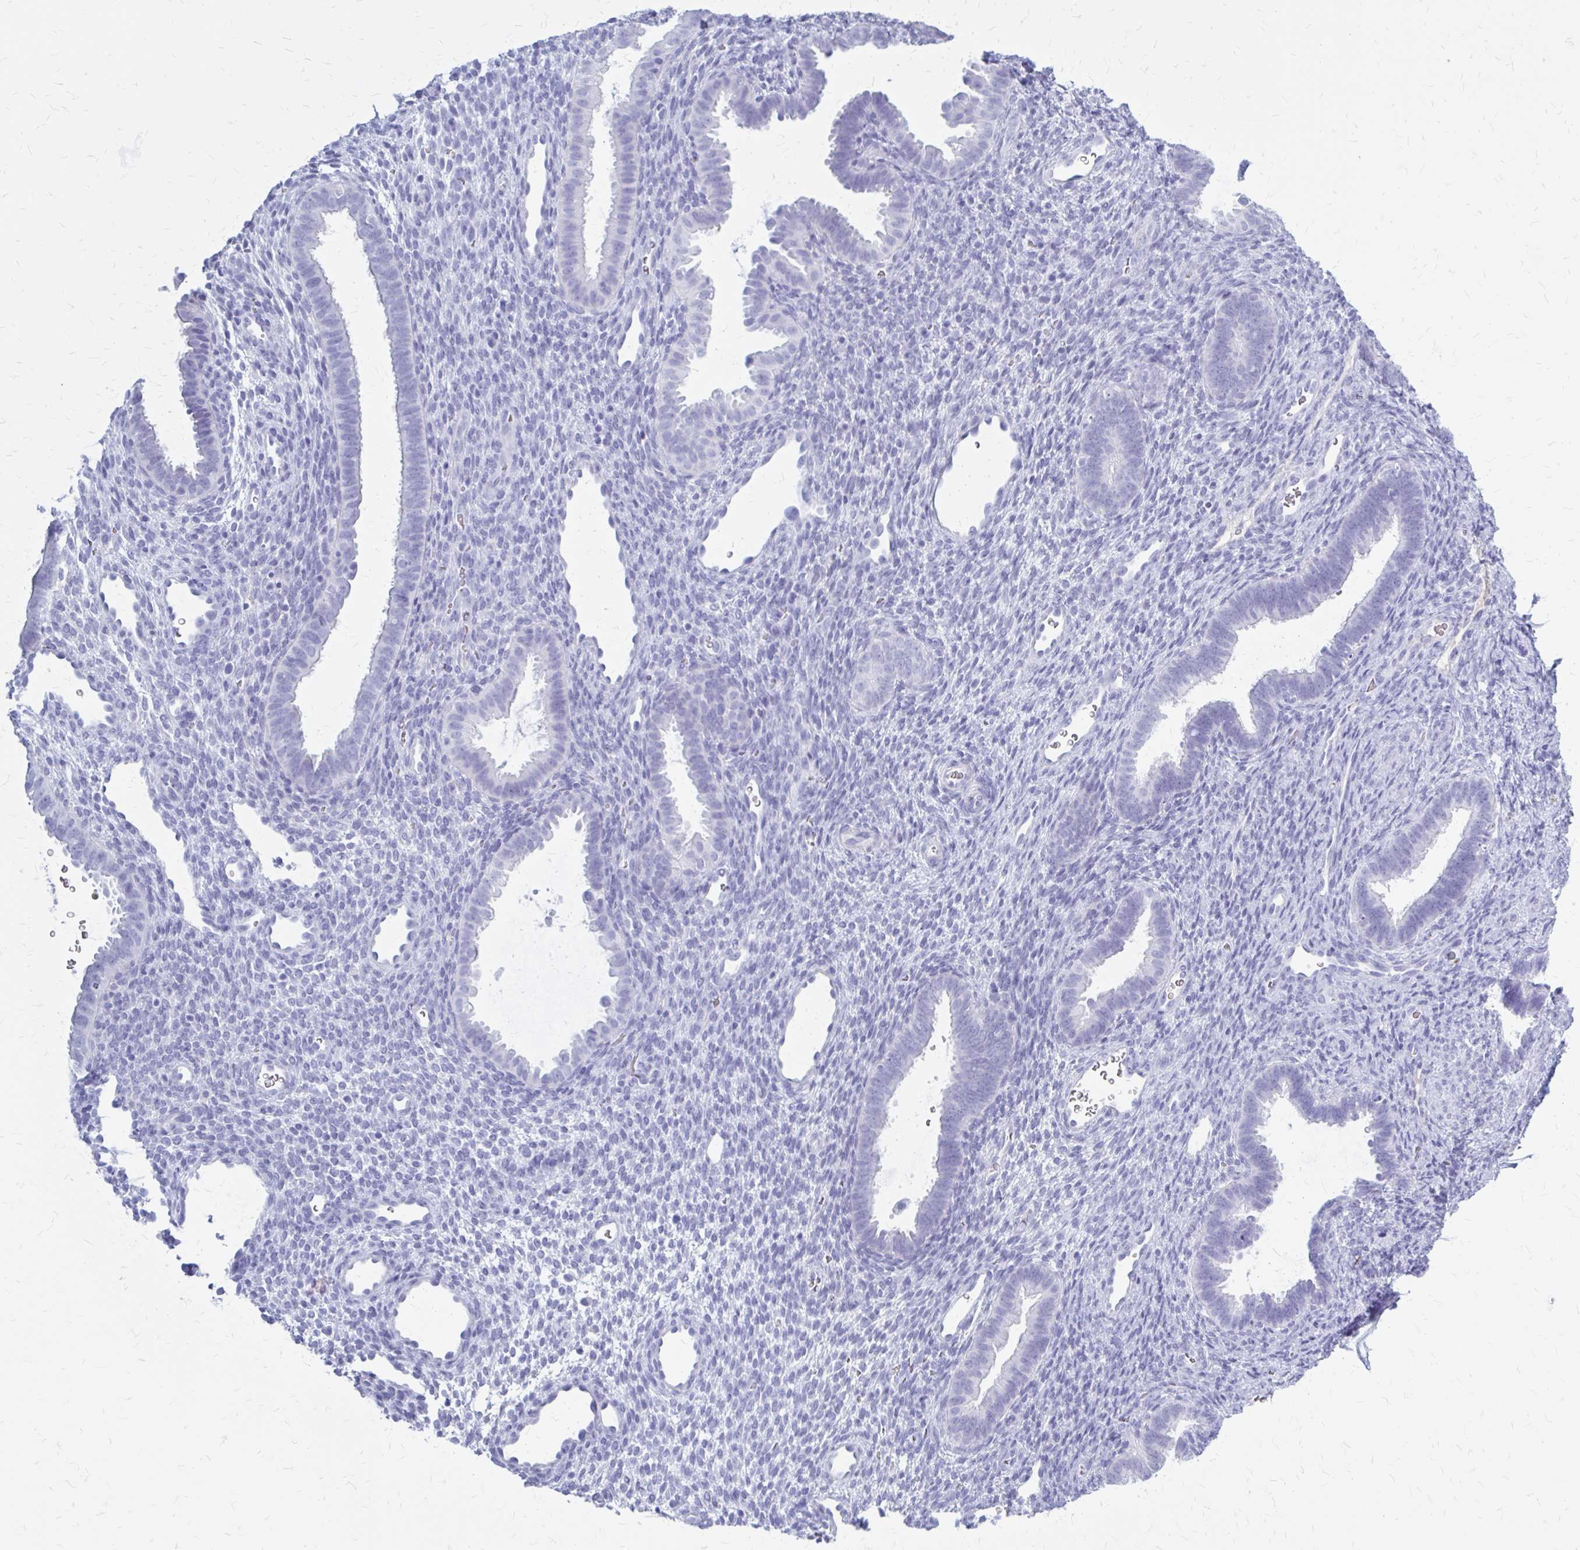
{"staining": {"intensity": "negative", "quantity": "none", "location": "none"}, "tissue": "endometrium", "cell_type": "Cells in endometrial stroma", "image_type": "normal", "snomed": [{"axis": "morphology", "description": "Normal tissue, NOS"}, {"axis": "topography", "description": "Endometrium"}], "caption": "Endometrium was stained to show a protein in brown. There is no significant positivity in cells in endometrial stroma. The staining was performed using DAB (3,3'-diaminobenzidine) to visualize the protein expression in brown, while the nuclei were stained in blue with hematoxylin (Magnification: 20x).", "gene": "KLHDC7A", "patient": {"sex": "female", "age": 34}}